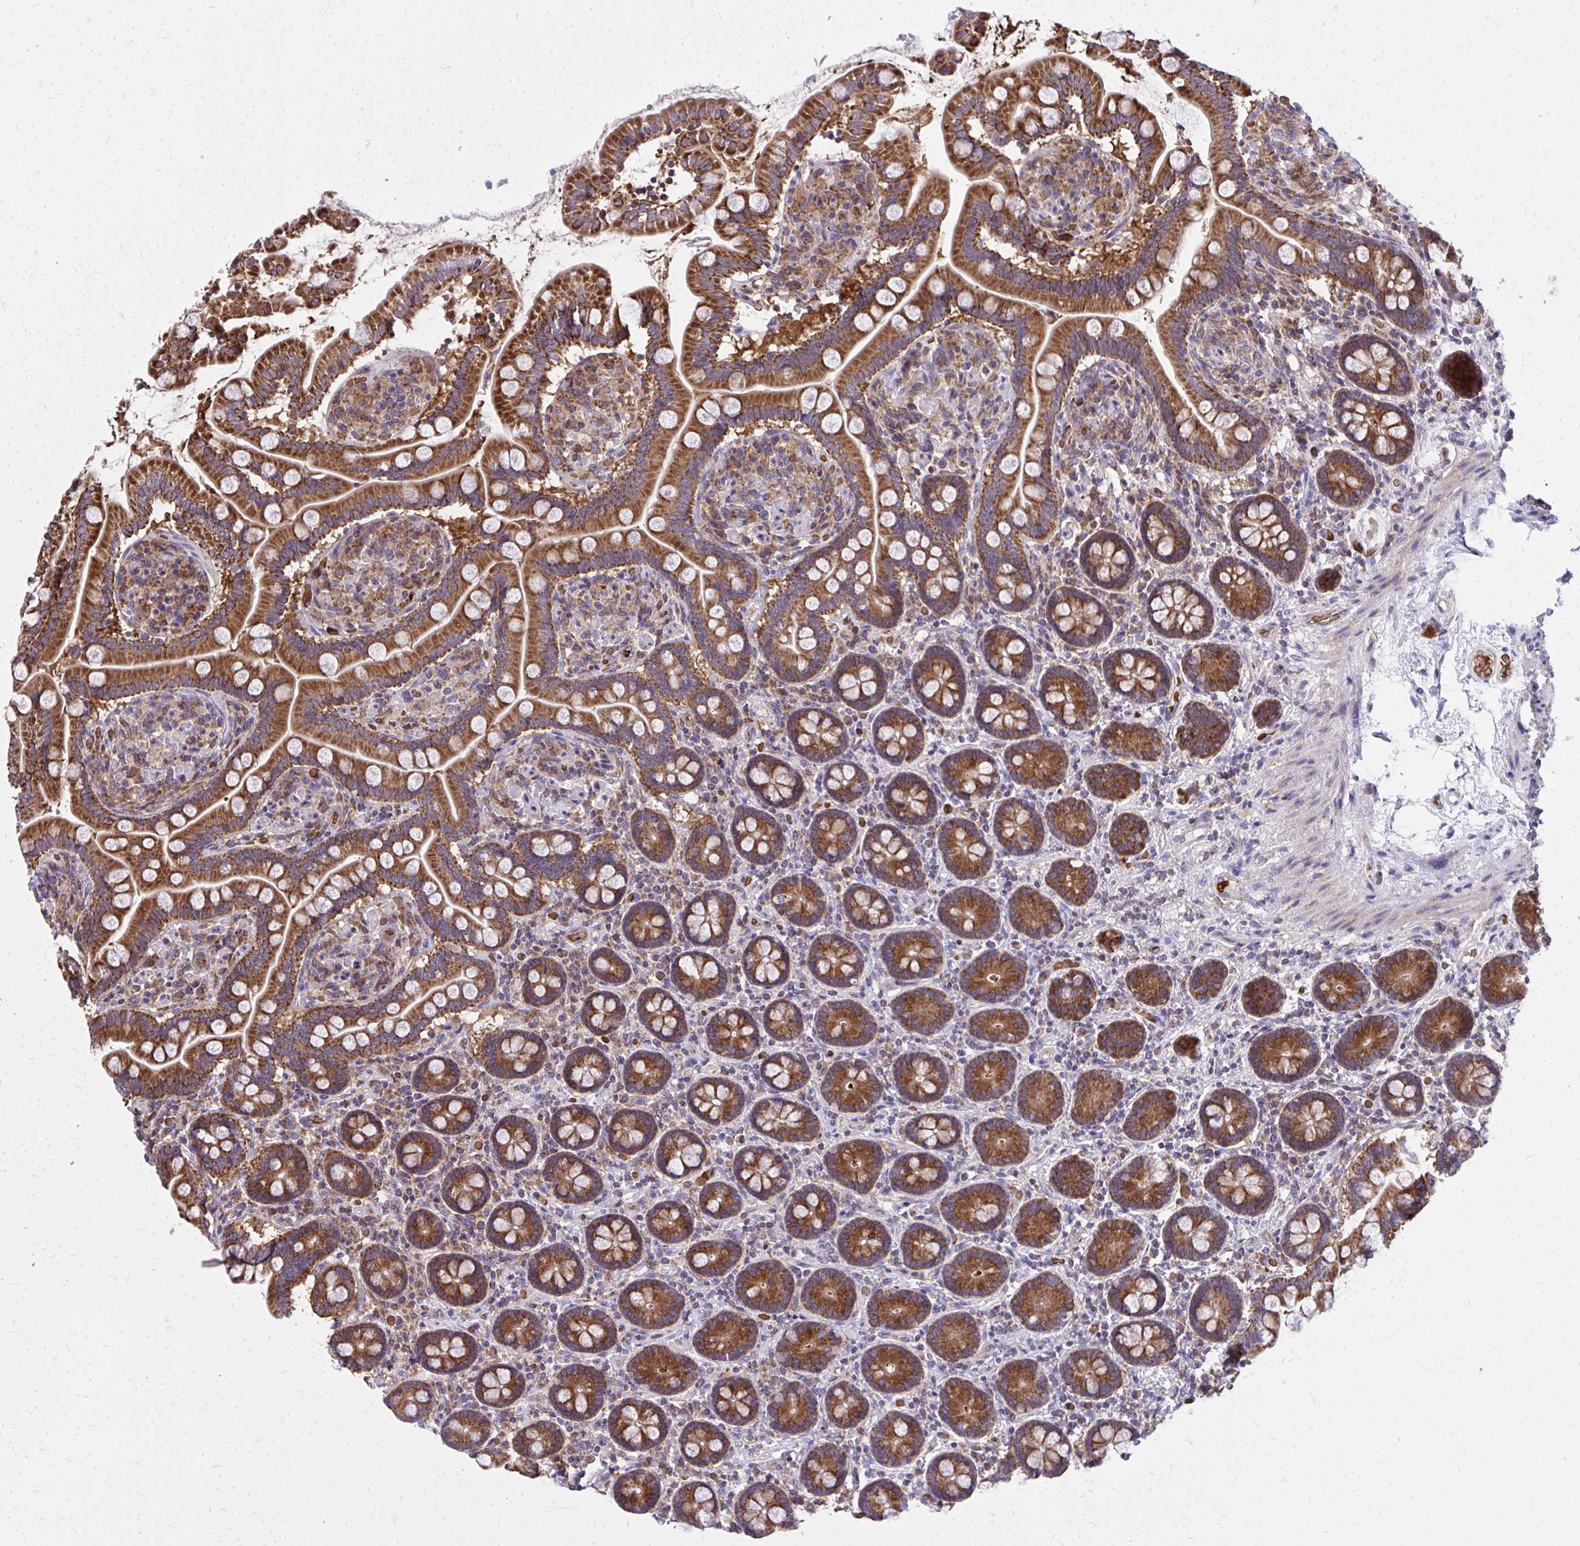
{"staining": {"intensity": "strong", "quantity": ">75%", "location": "cytoplasmic/membranous"}, "tissue": "small intestine", "cell_type": "Glandular cells", "image_type": "normal", "snomed": [{"axis": "morphology", "description": "Normal tissue, NOS"}, {"axis": "topography", "description": "Small intestine"}], "caption": "This photomicrograph reveals unremarkable small intestine stained with immunohistochemistry (IHC) to label a protein in brown. The cytoplasmic/membranous of glandular cells show strong positivity for the protein. Nuclei are counter-stained blue.", "gene": "PDK4", "patient": {"sex": "female", "age": 64}}